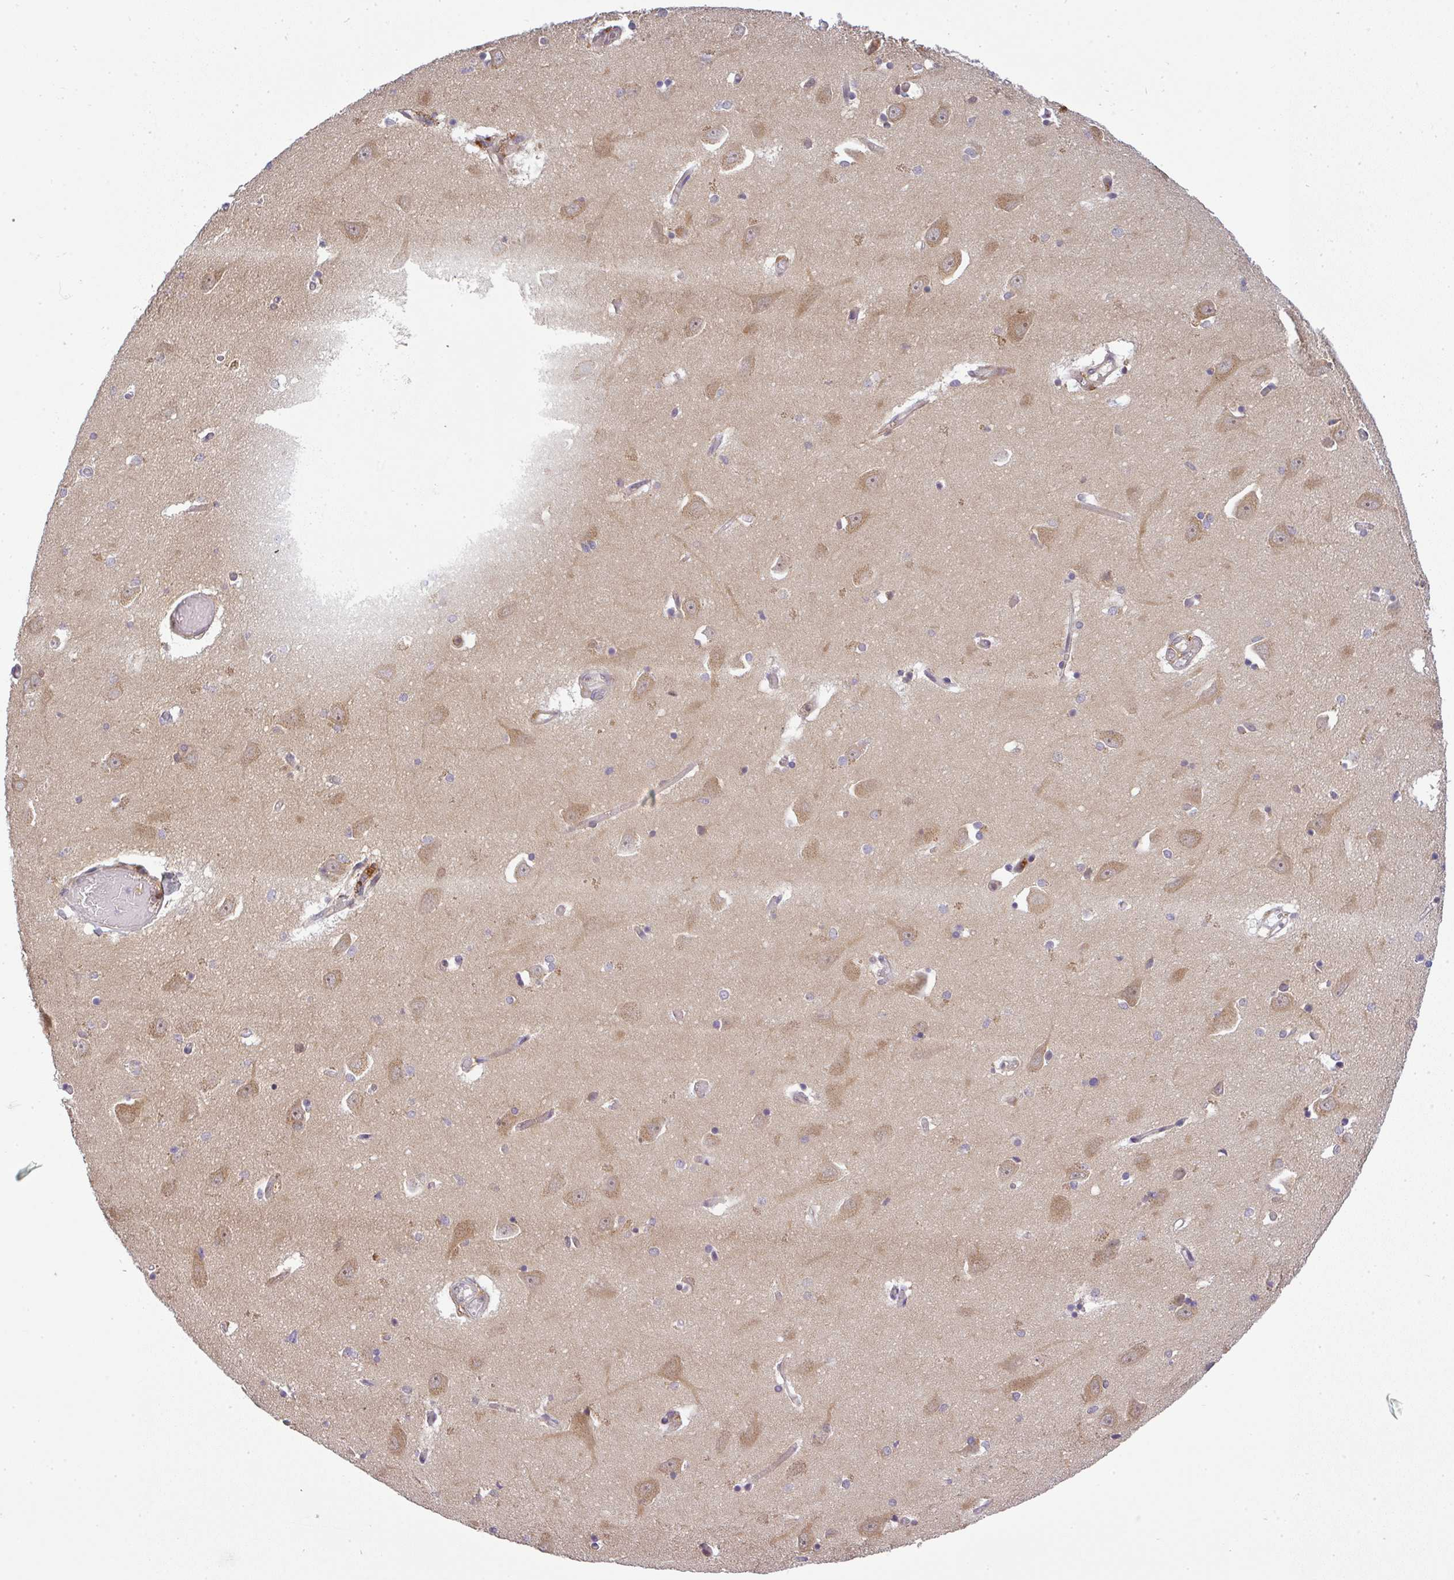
{"staining": {"intensity": "negative", "quantity": "none", "location": "none"}, "tissue": "caudate", "cell_type": "Glial cells", "image_type": "normal", "snomed": [{"axis": "morphology", "description": "Normal tissue, NOS"}, {"axis": "topography", "description": "Lateral ventricle wall"}, {"axis": "topography", "description": "Hippocampus"}], "caption": "IHC of benign caudate demonstrates no positivity in glial cells. (DAB IHC visualized using brightfield microscopy, high magnification).", "gene": "FAM153A", "patient": {"sex": "female", "age": 63}}